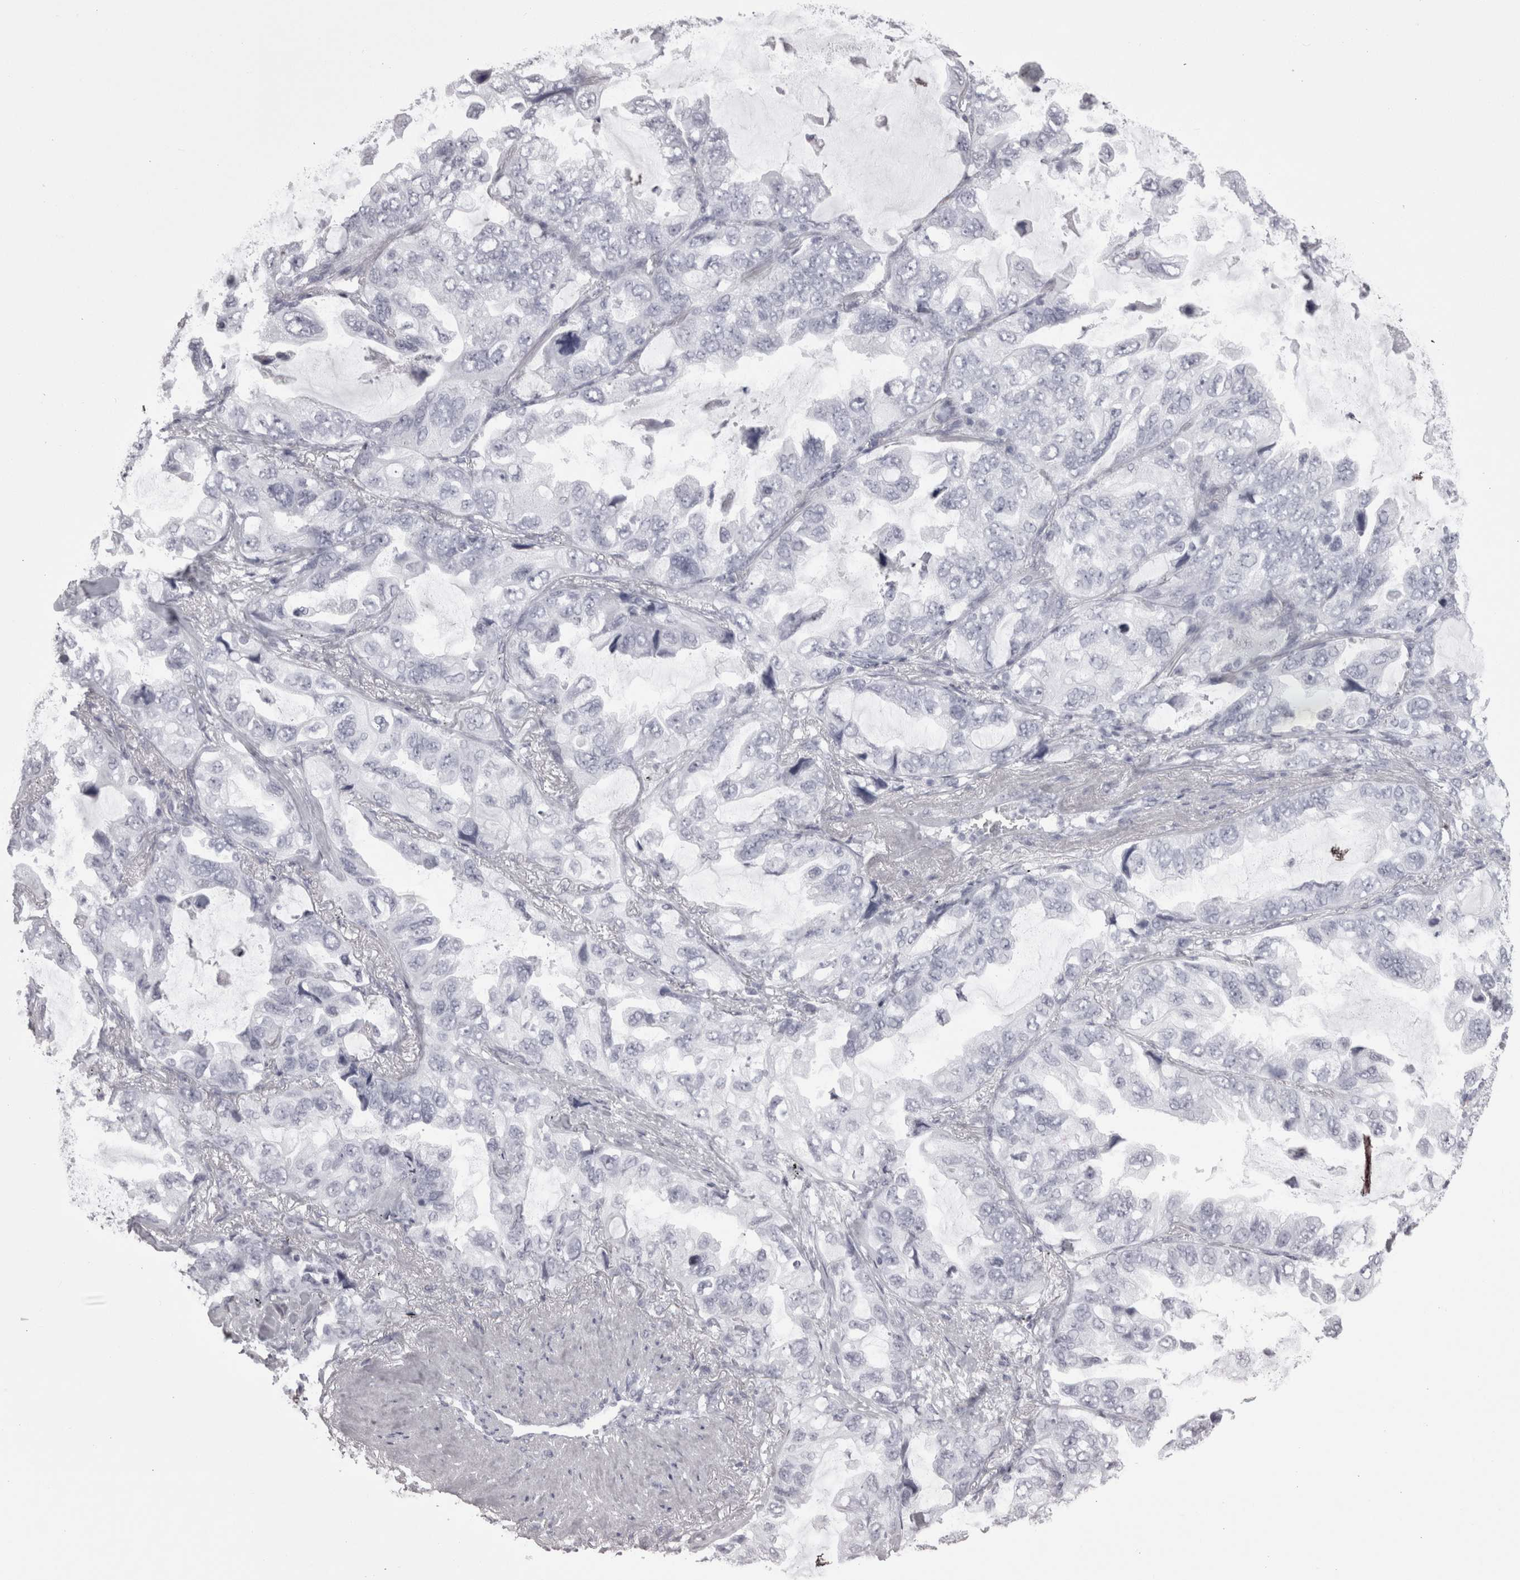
{"staining": {"intensity": "negative", "quantity": "none", "location": "none"}, "tissue": "lung cancer", "cell_type": "Tumor cells", "image_type": "cancer", "snomed": [{"axis": "morphology", "description": "Squamous cell carcinoma, NOS"}, {"axis": "topography", "description": "Lung"}], "caption": "The immunohistochemistry micrograph has no significant expression in tumor cells of squamous cell carcinoma (lung) tissue.", "gene": "SKAP1", "patient": {"sex": "female", "age": 73}}